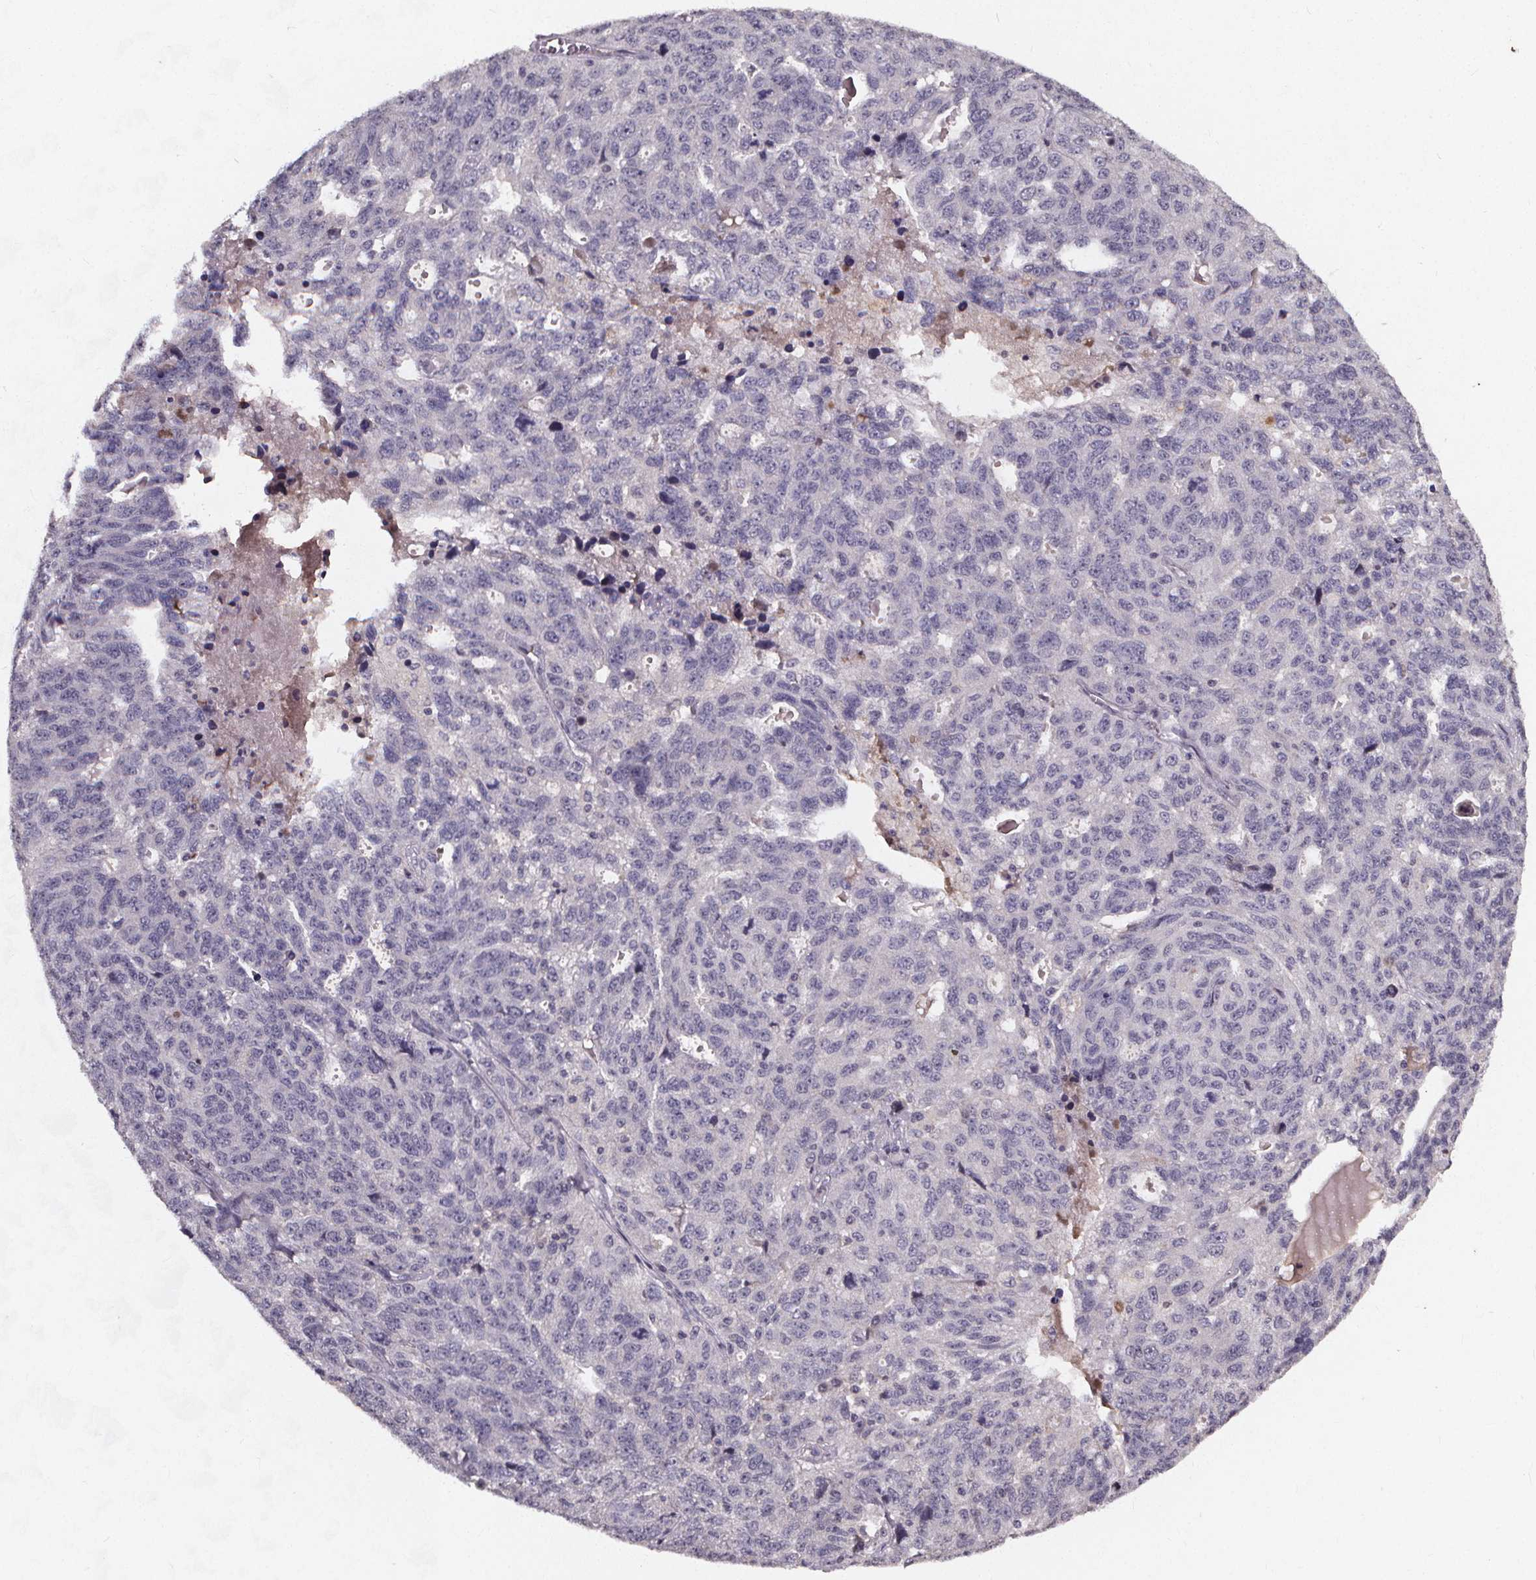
{"staining": {"intensity": "negative", "quantity": "none", "location": "none"}, "tissue": "ovarian cancer", "cell_type": "Tumor cells", "image_type": "cancer", "snomed": [{"axis": "morphology", "description": "Cystadenocarcinoma, serous, NOS"}, {"axis": "topography", "description": "Ovary"}], "caption": "DAB immunohistochemical staining of human ovarian cancer (serous cystadenocarcinoma) reveals no significant staining in tumor cells. (DAB (3,3'-diaminobenzidine) immunohistochemistry (IHC), high magnification).", "gene": "SPAG8", "patient": {"sex": "female", "age": 71}}